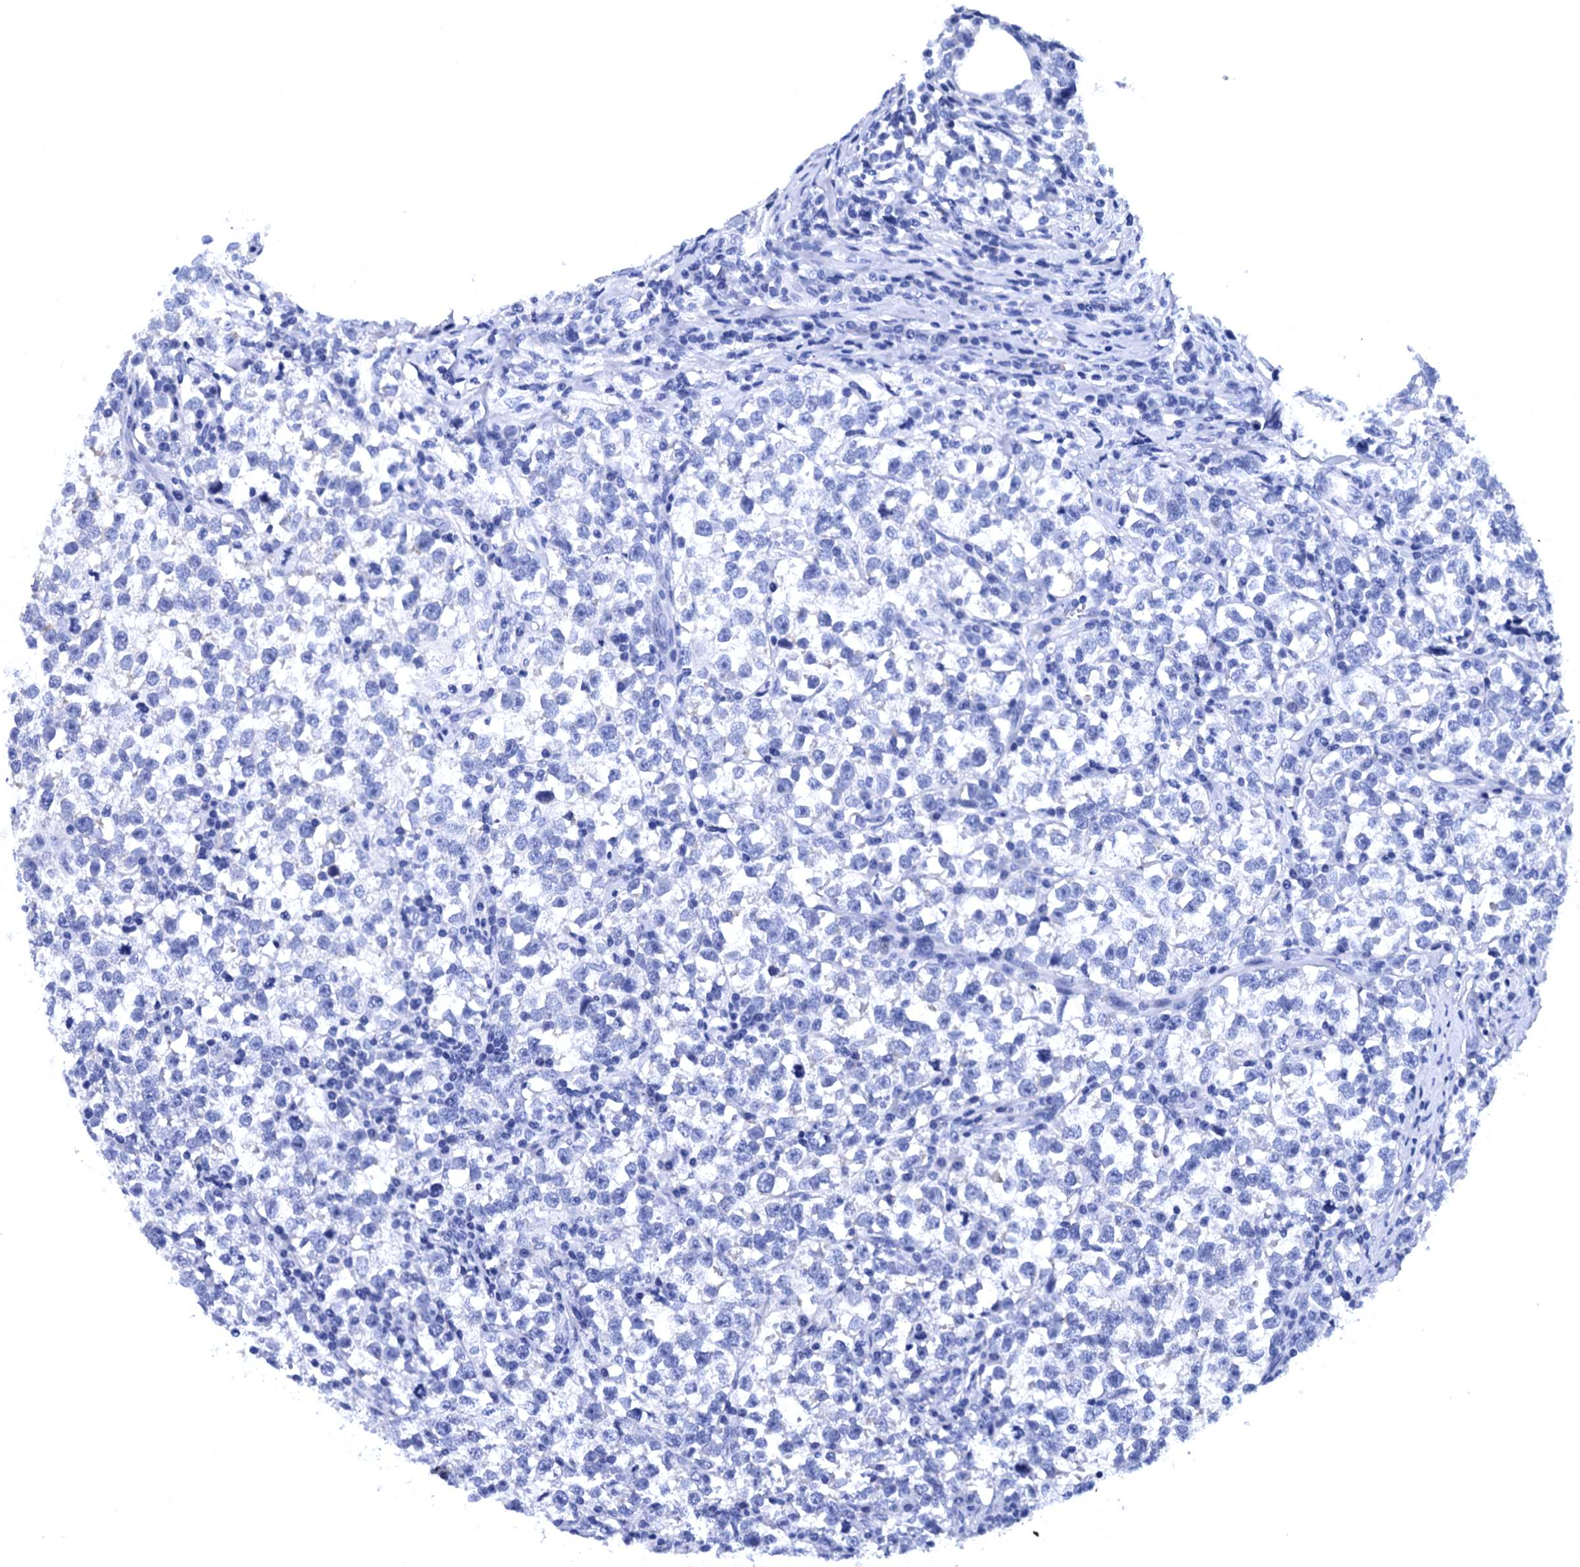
{"staining": {"intensity": "negative", "quantity": "none", "location": "none"}, "tissue": "testis cancer", "cell_type": "Tumor cells", "image_type": "cancer", "snomed": [{"axis": "morphology", "description": "Normal tissue, NOS"}, {"axis": "morphology", "description": "Seminoma, NOS"}, {"axis": "topography", "description": "Testis"}], "caption": "There is no significant staining in tumor cells of testis cancer (seminoma).", "gene": "MYBPC3", "patient": {"sex": "male", "age": 43}}